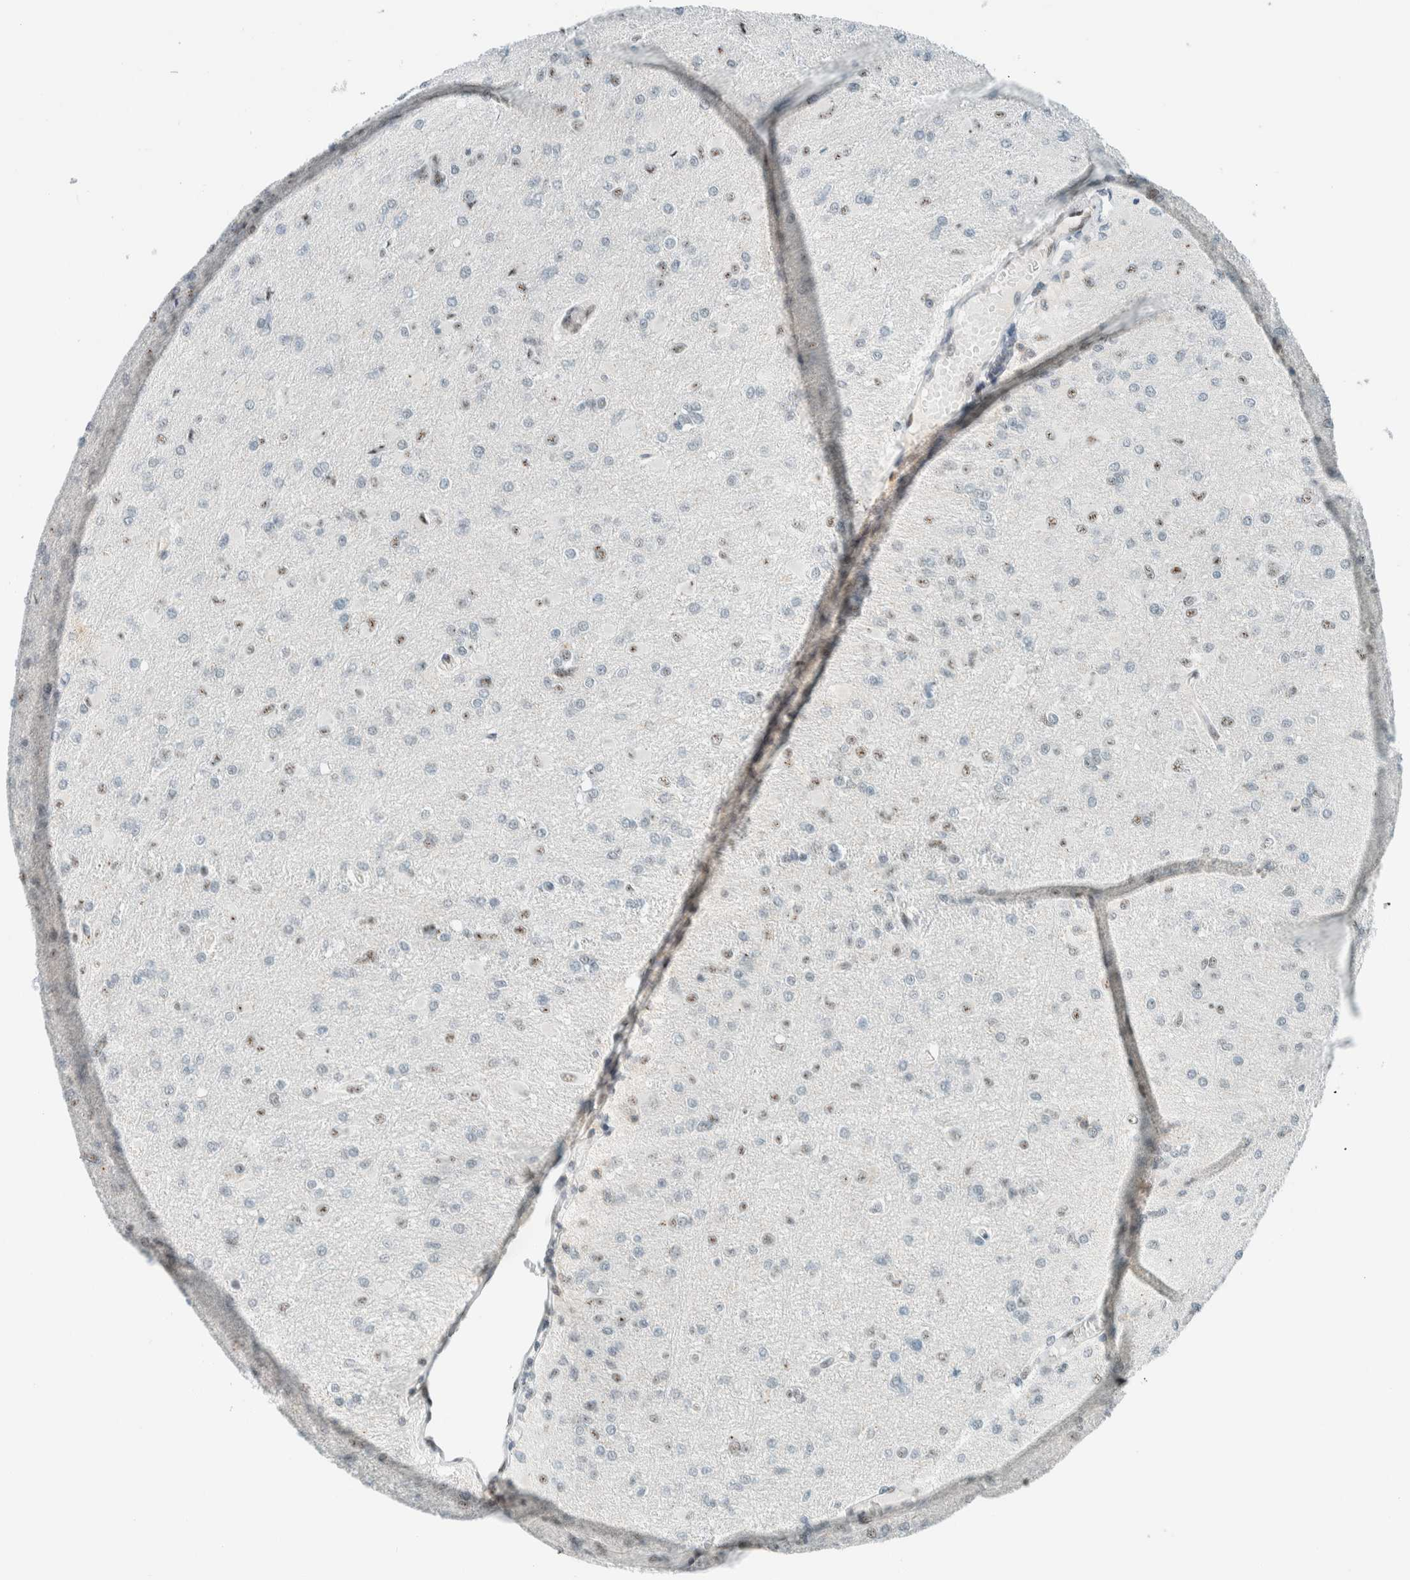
{"staining": {"intensity": "weak", "quantity": "<25%", "location": "nuclear"}, "tissue": "glioma", "cell_type": "Tumor cells", "image_type": "cancer", "snomed": [{"axis": "morphology", "description": "Glioma, malignant, High grade"}, {"axis": "topography", "description": "Cerebral cortex"}], "caption": "A high-resolution photomicrograph shows IHC staining of high-grade glioma (malignant), which demonstrates no significant expression in tumor cells.", "gene": "CYSRT1", "patient": {"sex": "female", "age": 36}}